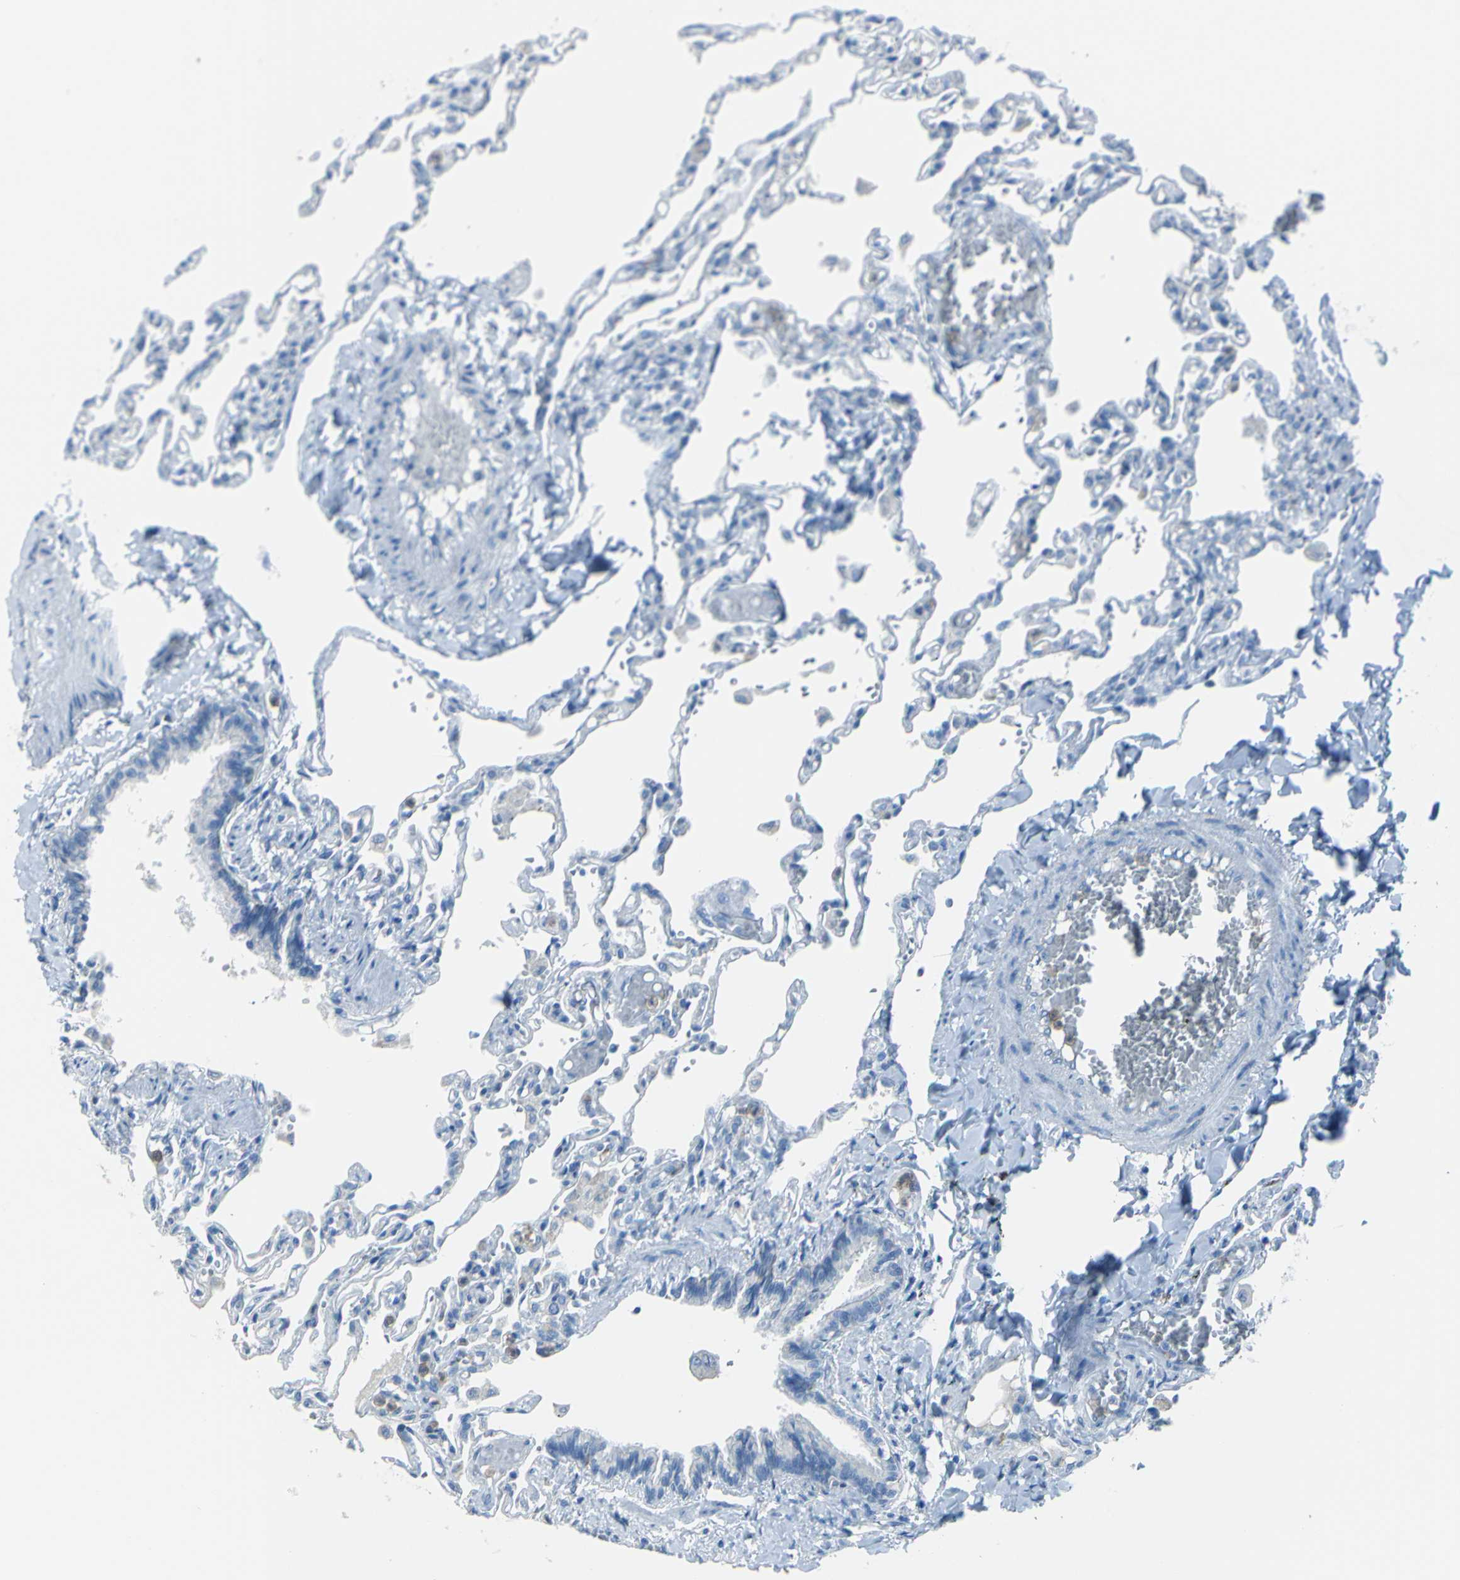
{"staining": {"intensity": "negative", "quantity": "none", "location": "none"}, "tissue": "lung", "cell_type": "Alveolar cells", "image_type": "normal", "snomed": [{"axis": "morphology", "description": "Normal tissue, NOS"}, {"axis": "topography", "description": "Lung"}], "caption": "A high-resolution photomicrograph shows immunohistochemistry staining of normal lung, which exhibits no significant expression in alveolar cells.", "gene": "ZNF557", "patient": {"sex": "male", "age": 21}}